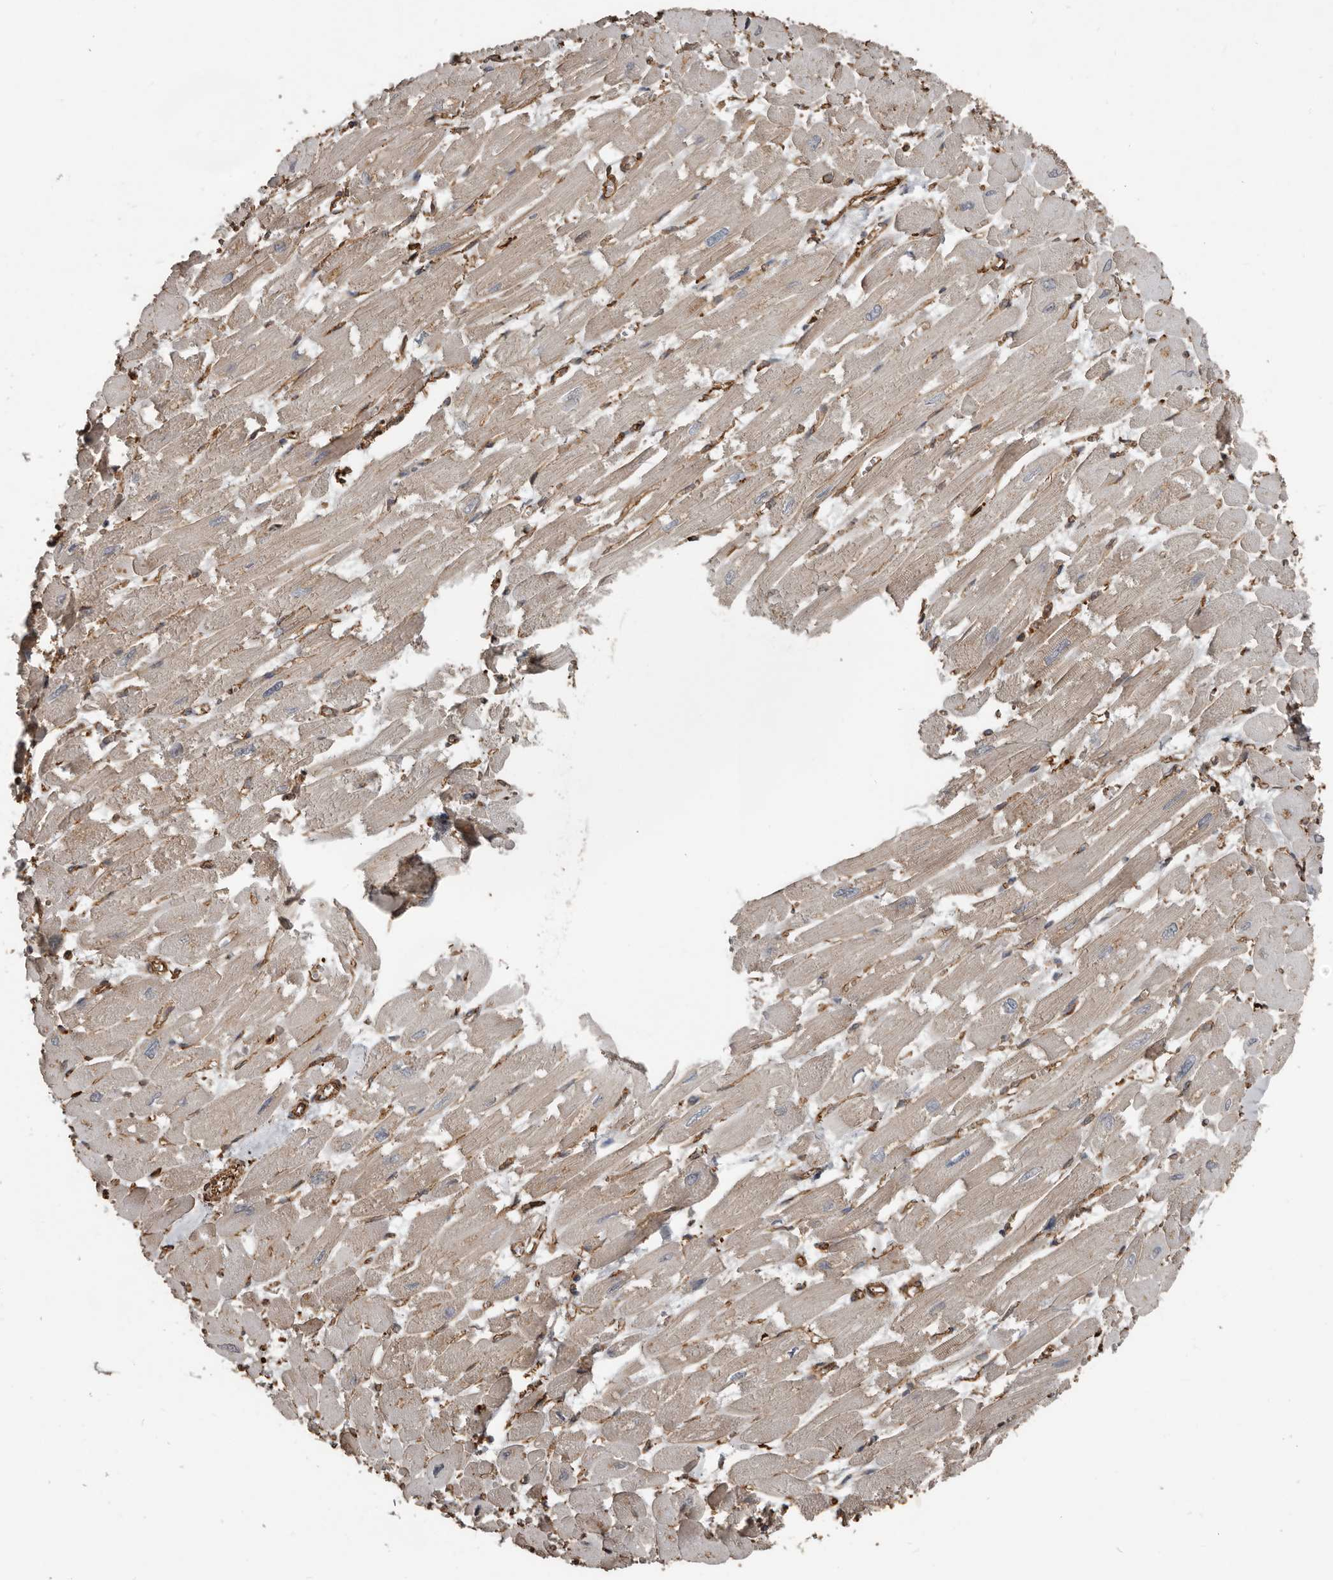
{"staining": {"intensity": "moderate", "quantity": "25%-75%", "location": "cytoplasmic/membranous"}, "tissue": "heart muscle", "cell_type": "Cardiomyocytes", "image_type": "normal", "snomed": [{"axis": "morphology", "description": "Normal tissue, NOS"}, {"axis": "topography", "description": "Heart"}], "caption": "Immunohistochemical staining of unremarkable human heart muscle reveals 25%-75% levels of moderate cytoplasmic/membranous protein staining in approximately 25%-75% of cardiomyocytes.", "gene": "DENND6B", "patient": {"sex": "male", "age": 54}}